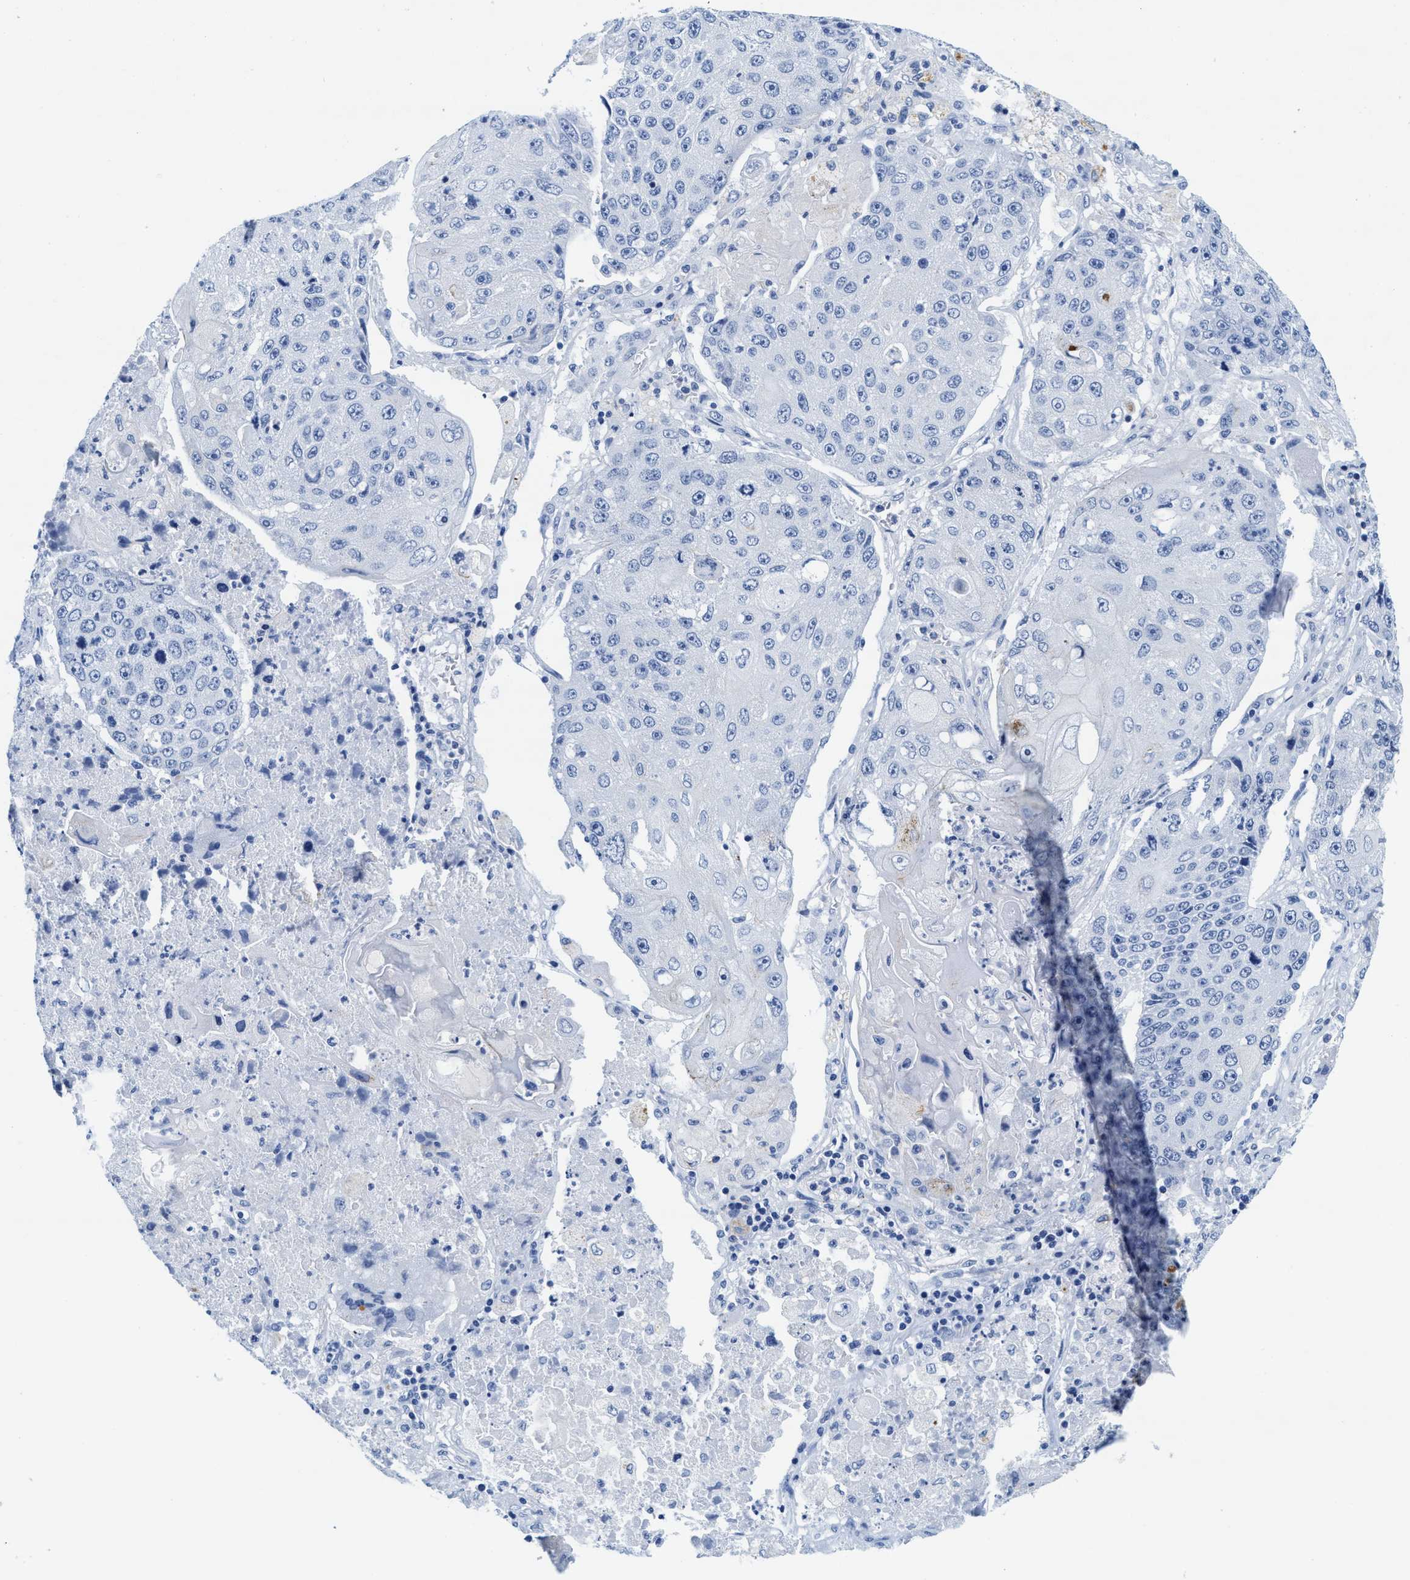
{"staining": {"intensity": "negative", "quantity": "none", "location": "none"}, "tissue": "lung cancer", "cell_type": "Tumor cells", "image_type": "cancer", "snomed": [{"axis": "morphology", "description": "Squamous cell carcinoma, NOS"}, {"axis": "topography", "description": "Lung"}], "caption": "This is an immunohistochemistry histopathology image of lung squamous cell carcinoma. There is no expression in tumor cells.", "gene": "TTC3", "patient": {"sex": "male", "age": 61}}